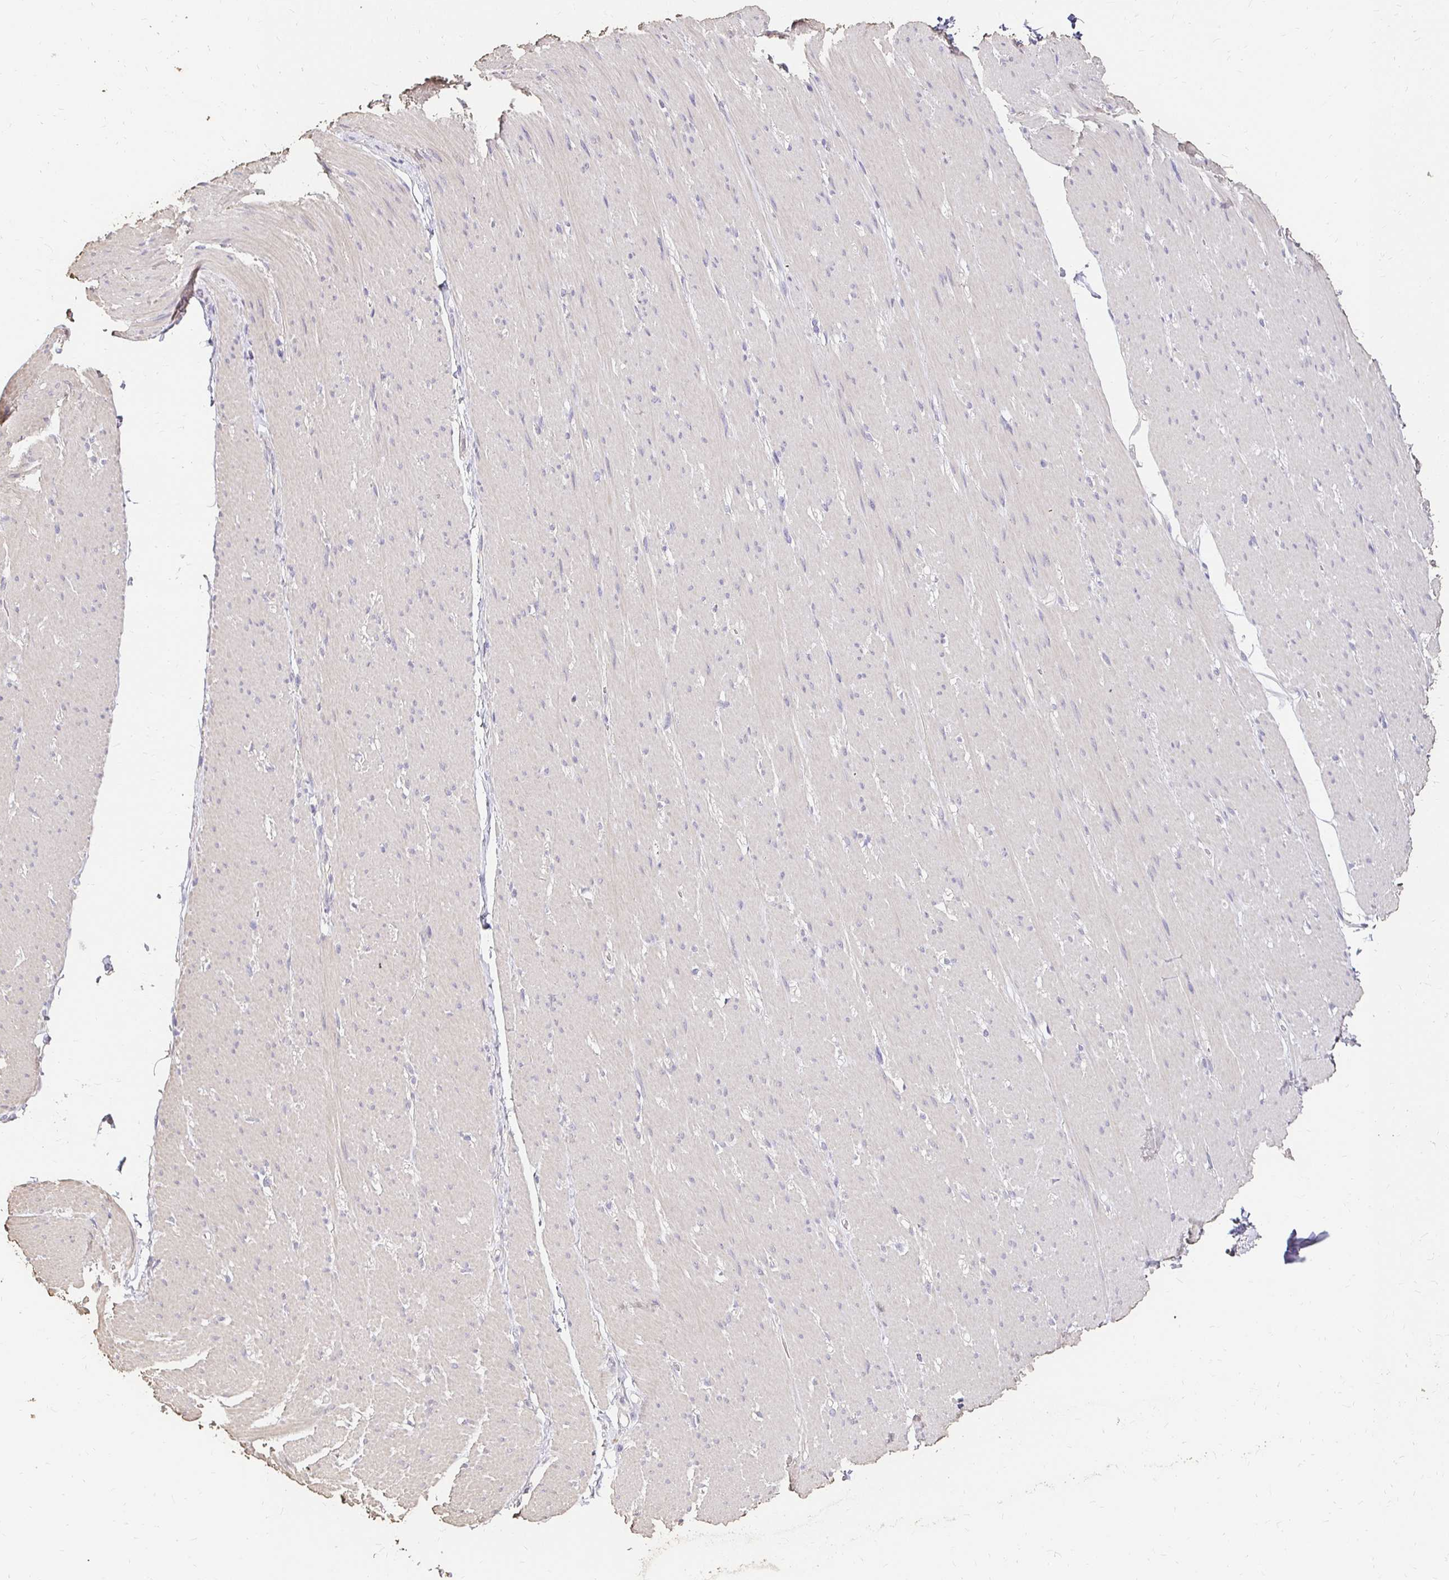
{"staining": {"intensity": "negative", "quantity": "none", "location": "none"}, "tissue": "smooth muscle", "cell_type": "Smooth muscle cells", "image_type": "normal", "snomed": [{"axis": "morphology", "description": "Normal tissue, NOS"}, {"axis": "topography", "description": "Smooth muscle"}, {"axis": "topography", "description": "Rectum"}], "caption": "DAB (3,3'-diaminobenzidine) immunohistochemical staining of normal smooth muscle displays no significant expression in smooth muscle cells. (DAB immunohistochemistry, high magnification).", "gene": "UGT1A6", "patient": {"sex": "male", "age": 53}}